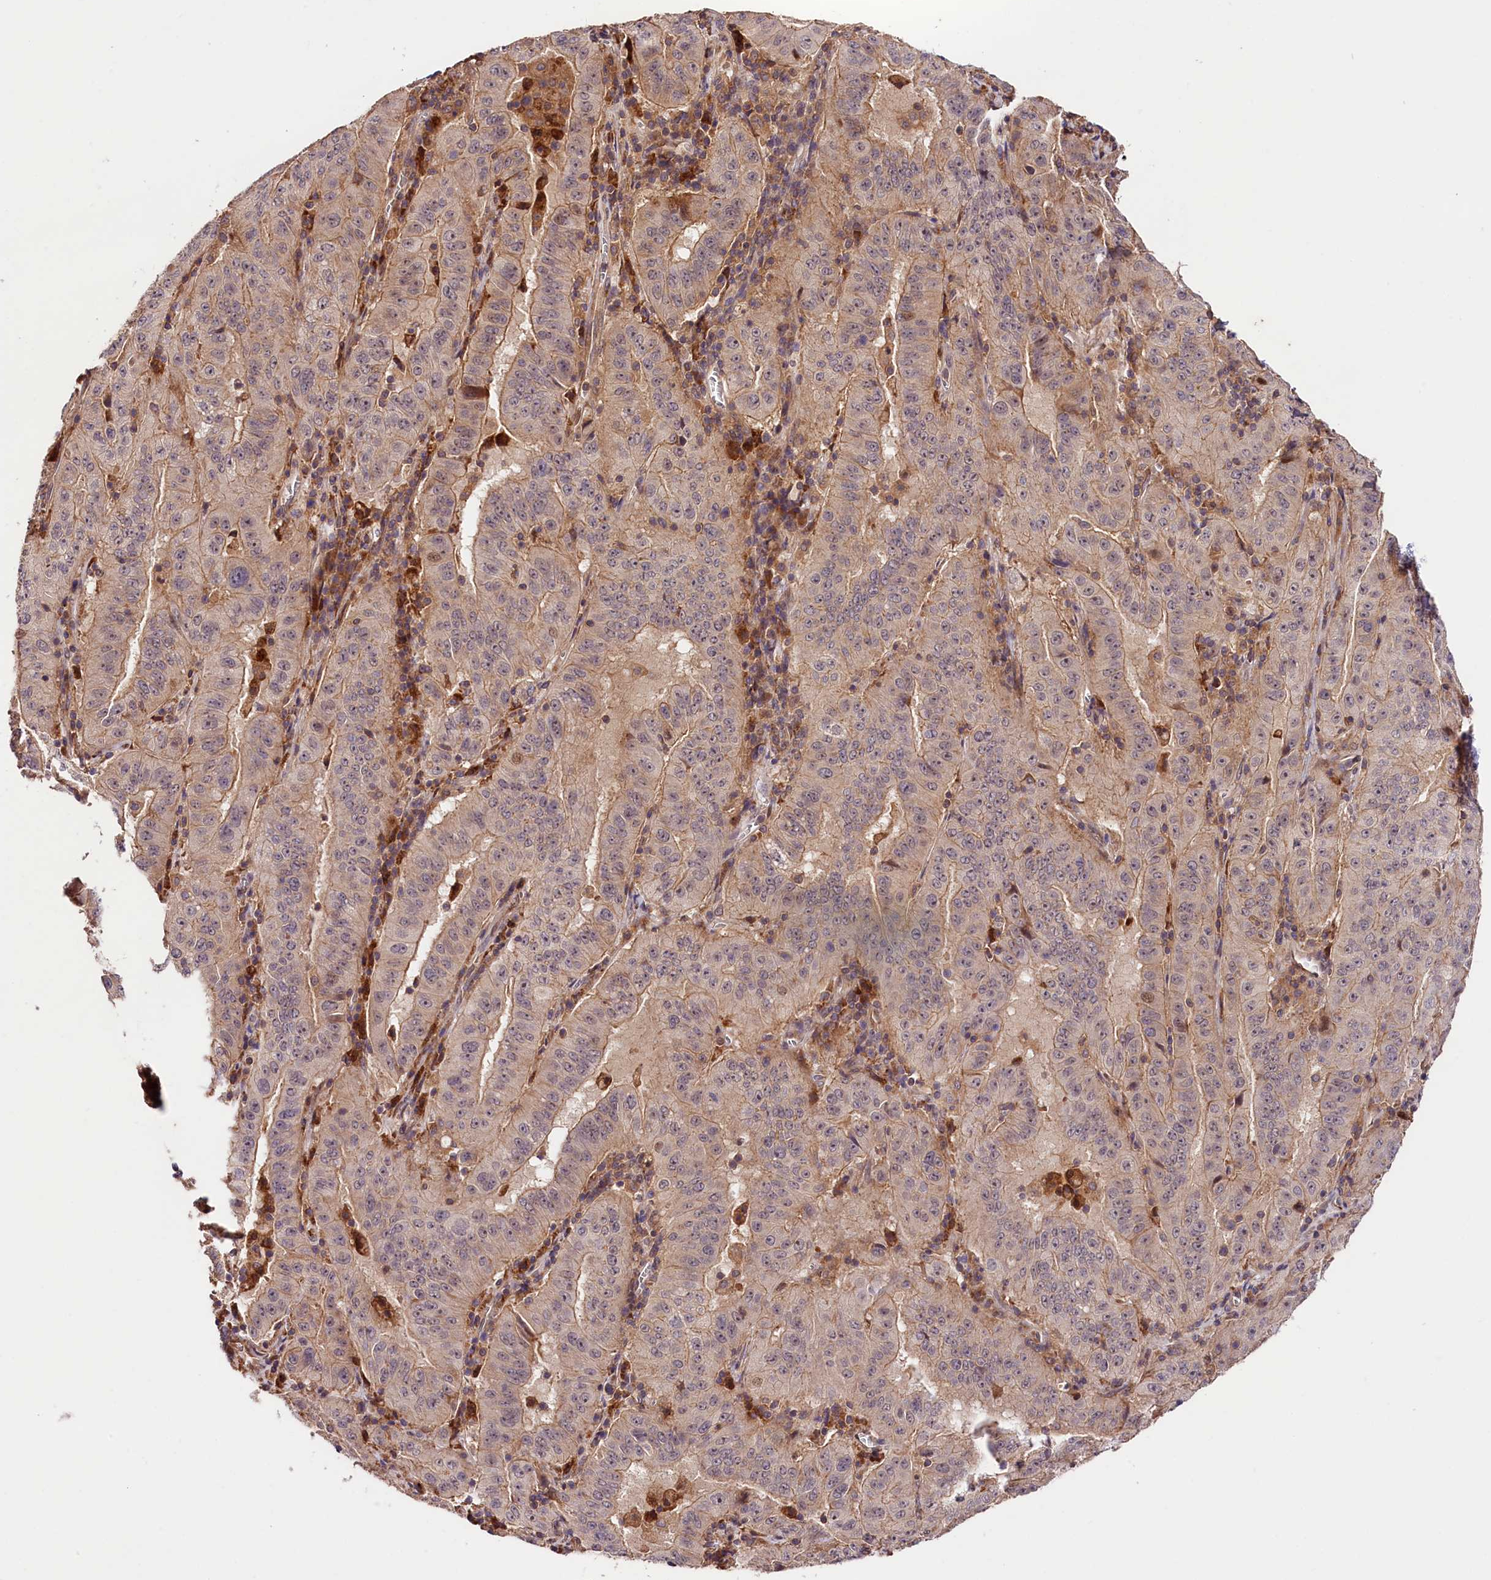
{"staining": {"intensity": "weak", "quantity": "<25%", "location": "cytoplasmic/membranous,nuclear"}, "tissue": "pancreatic cancer", "cell_type": "Tumor cells", "image_type": "cancer", "snomed": [{"axis": "morphology", "description": "Adenocarcinoma, NOS"}, {"axis": "topography", "description": "Pancreas"}], "caption": "DAB immunohistochemical staining of human adenocarcinoma (pancreatic) demonstrates no significant positivity in tumor cells.", "gene": "CACNA1H", "patient": {"sex": "male", "age": 63}}